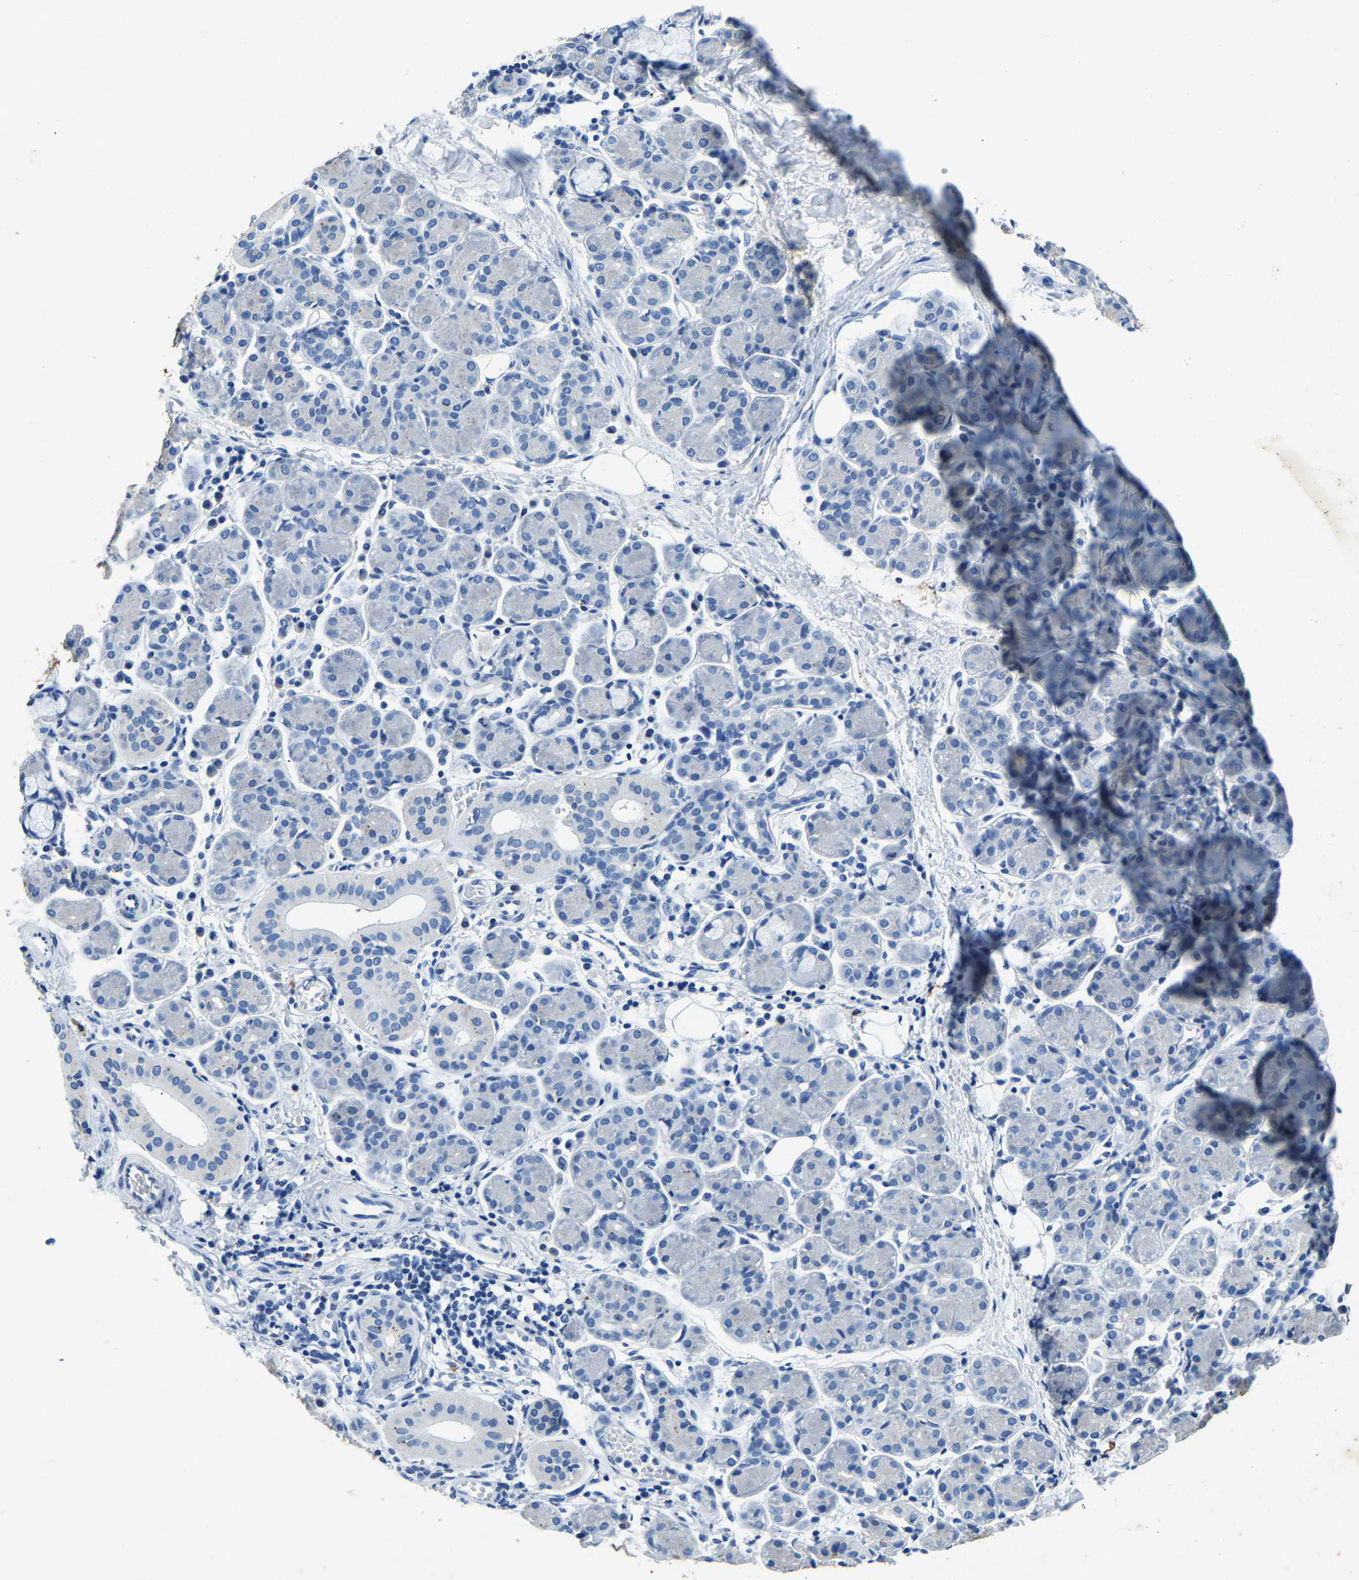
{"staining": {"intensity": "negative", "quantity": "none", "location": "none"}, "tissue": "salivary gland", "cell_type": "Glandular cells", "image_type": "normal", "snomed": [{"axis": "morphology", "description": "Normal tissue, NOS"}, {"axis": "morphology", "description": "Inflammation, NOS"}, {"axis": "topography", "description": "Lymph node"}, {"axis": "topography", "description": "Salivary gland"}], "caption": "Glandular cells show no significant staining in normal salivary gland.", "gene": "UBN2", "patient": {"sex": "male", "age": 3}}